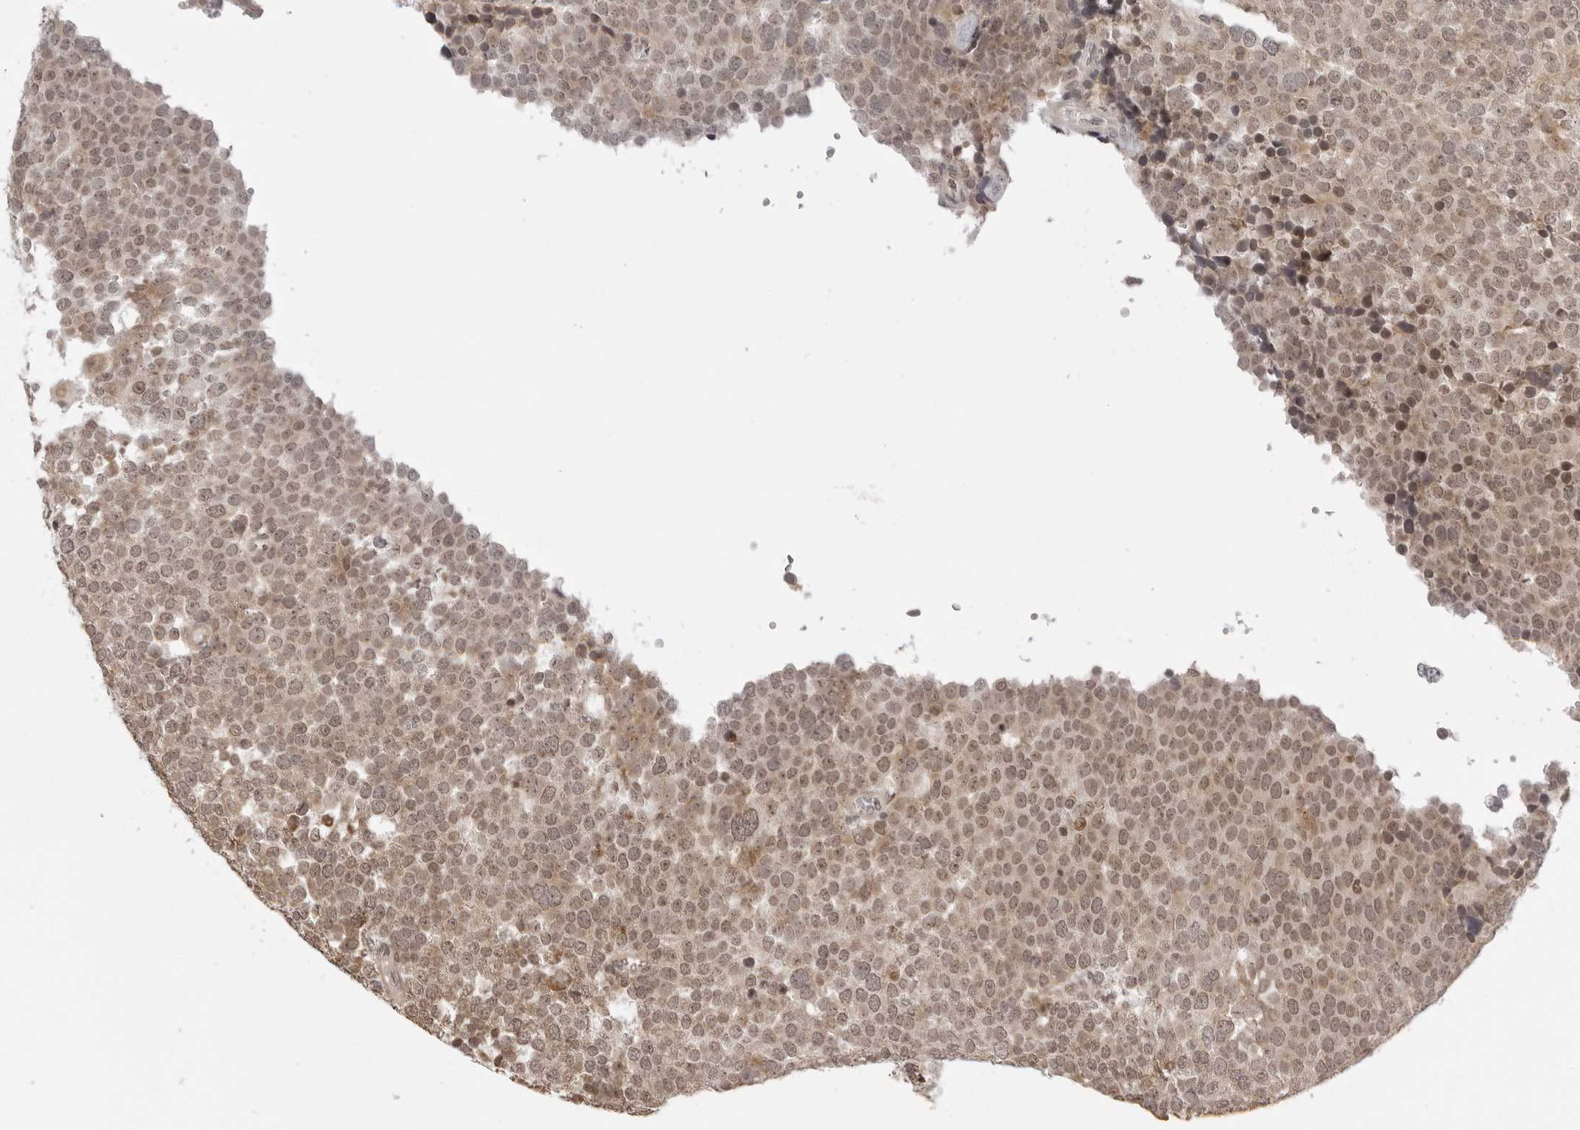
{"staining": {"intensity": "moderate", "quantity": ">75%", "location": "nuclear"}, "tissue": "testis cancer", "cell_type": "Tumor cells", "image_type": "cancer", "snomed": [{"axis": "morphology", "description": "Seminoma, NOS"}, {"axis": "topography", "description": "Testis"}], "caption": "Testis cancer tissue demonstrates moderate nuclear expression in about >75% of tumor cells (DAB (3,3'-diaminobenzidine) IHC with brightfield microscopy, high magnification).", "gene": "ZC3H11A", "patient": {"sex": "male", "age": 71}}